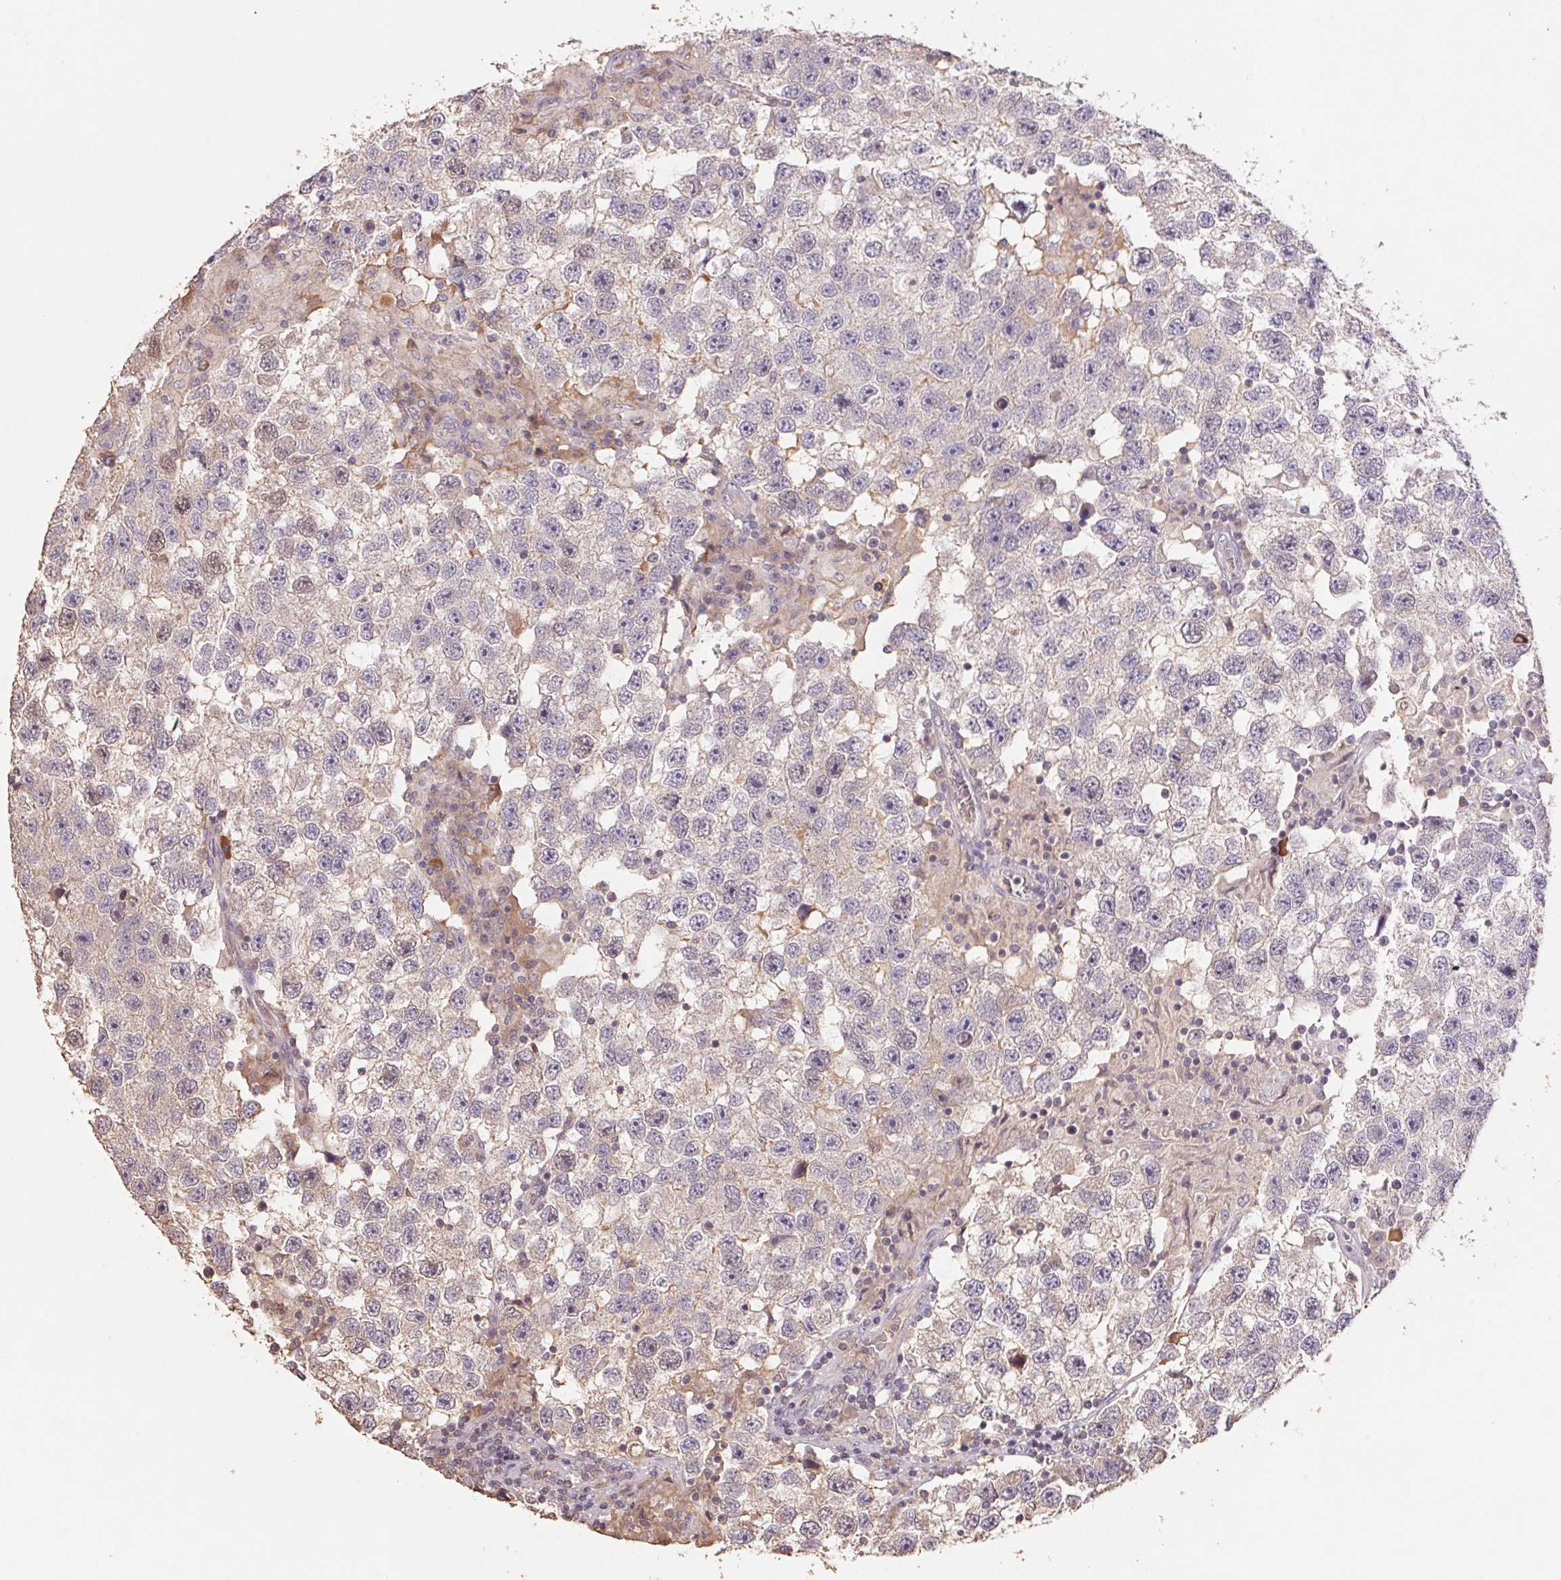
{"staining": {"intensity": "negative", "quantity": "none", "location": "none"}, "tissue": "testis cancer", "cell_type": "Tumor cells", "image_type": "cancer", "snomed": [{"axis": "morphology", "description": "Seminoma, NOS"}, {"axis": "topography", "description": "Testis"}], "caption": "Tumor cells are negative for protein expression in human testis seminoma.", "gene": "CENPF", "patient": {"sex": "male", "age": 26}}